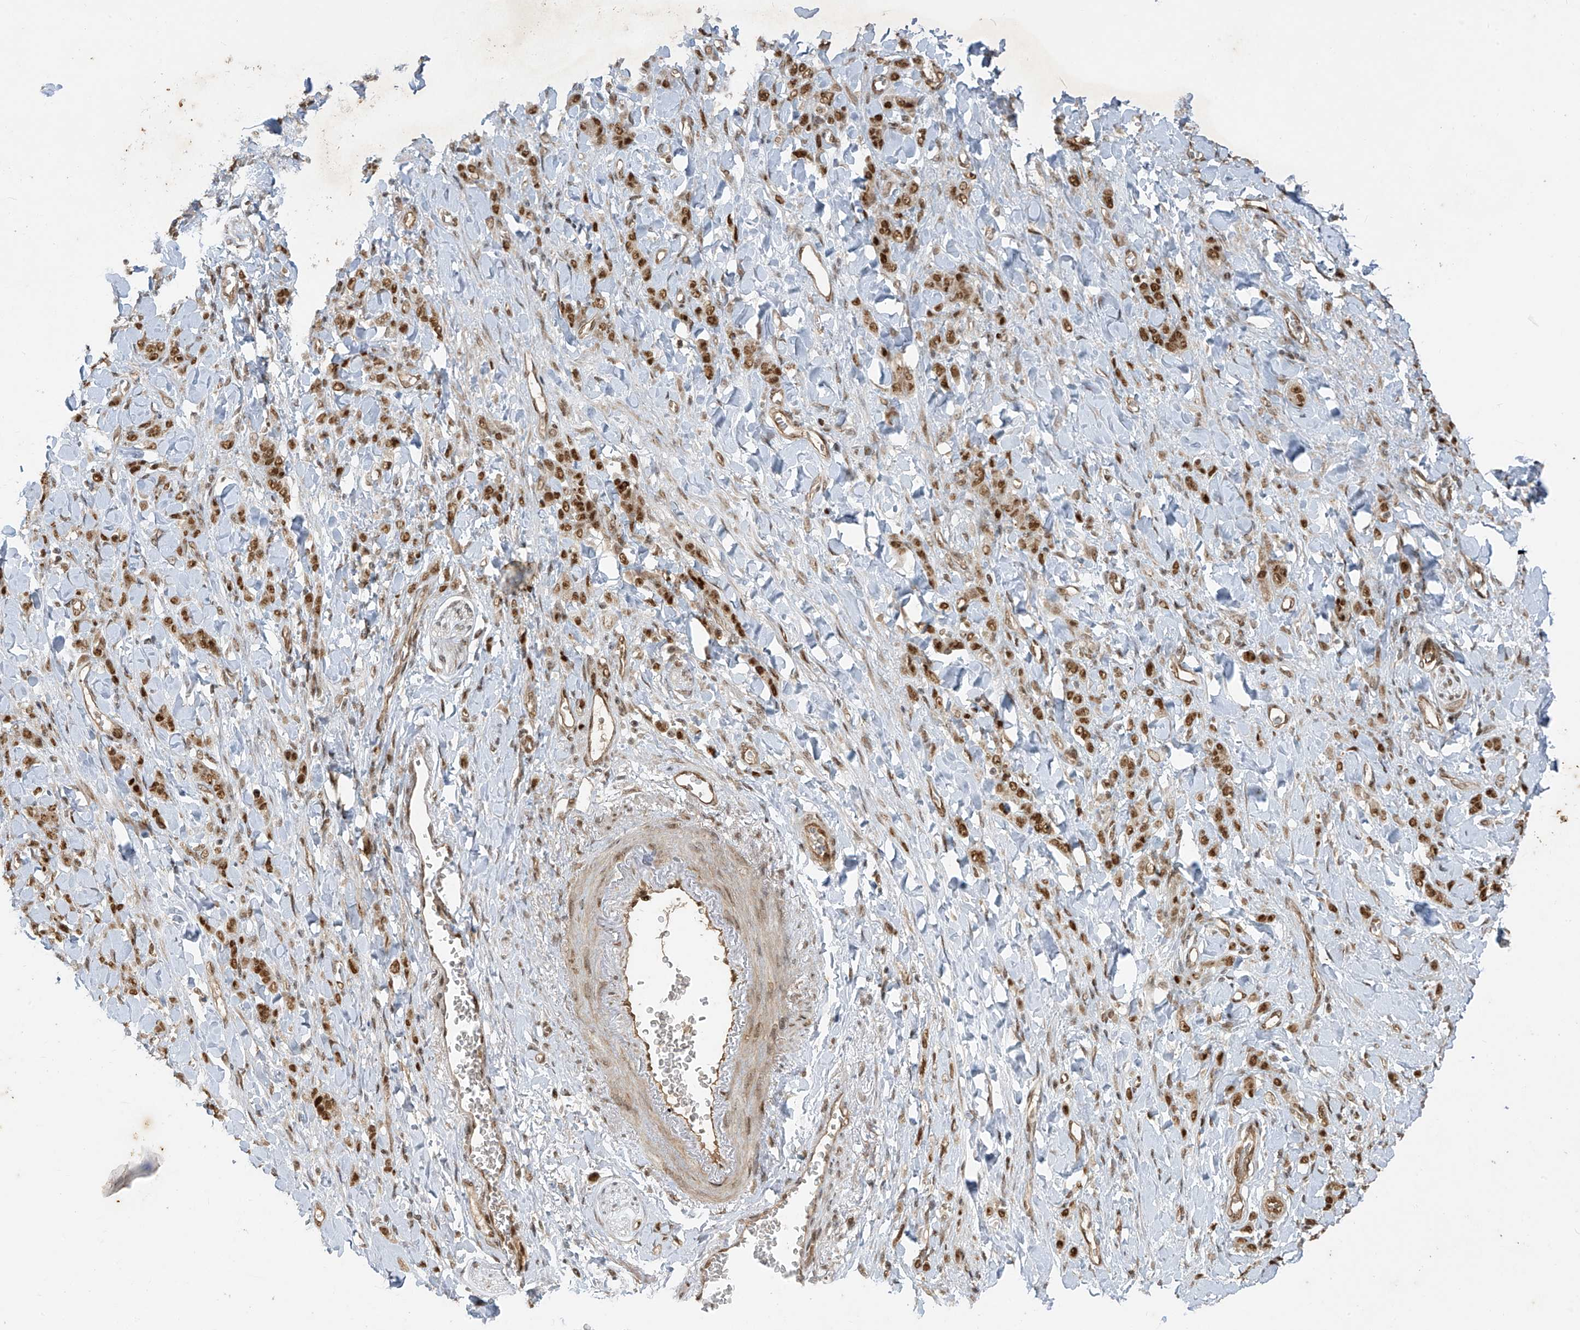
{"staining": {"intensity": "moderate", "quantity": ">75%", "location": "nuclear"}, "tissue": "stomach cancer", "cell_type": "Tumor cells", "image_type": "cancer", "snomed": [{"axis": "morphology", "description": "Normal tissue, NOS"}, {"axis": "morphology", "description": "Adenocarcinoma, NOS"}, {"axis": "topography", "description": "Stomach"}], "caption": "Protein staining by immunohistochemistry (IHC) reveals moderate nuclear positivity in about >75% of tumor cells in stomach adenocarcinoma.", "gene": "ARHGEF3", "patient": {"sex": "male", "age": 82}}